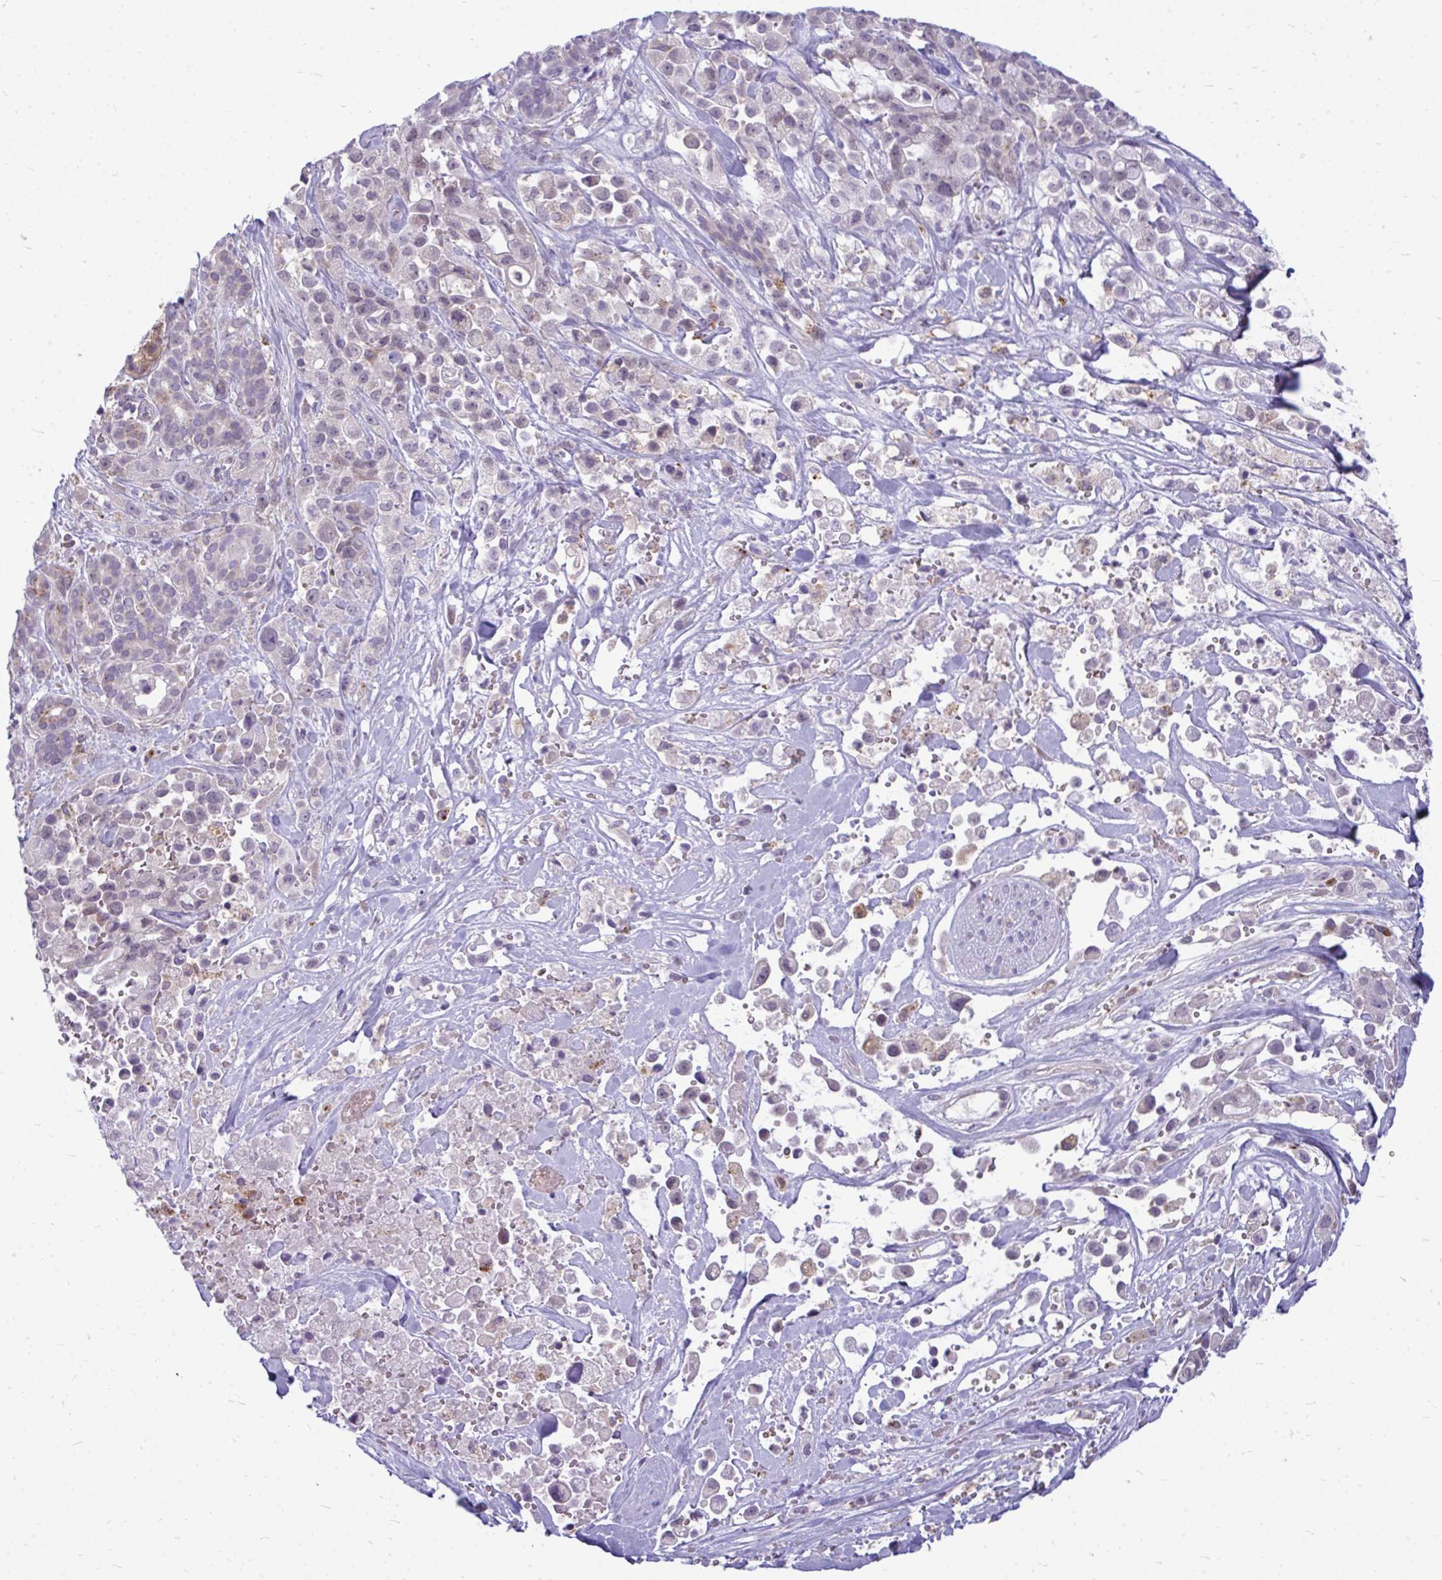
{"staining": {"intensity": "weak", "quantity": "<25%", "location": "cytoplasmic/membranous"}, "tissue": "pancreatic cancer", "cell_type": "Tumor cells", "image_type": "cancer", "snomed": [{"axis": "morphology", "description": "Adenocarcinoma, NOS"}, {"axis": "topography", "description": "Pancreas"}], "caption": "A high-resolution image shows IHC staining of pancreatic adenocarcinoma, which displays no significant staining in tumor cells.", "gene": "ZSCAN25", "patient": {"sex": "male", "age": 44}}